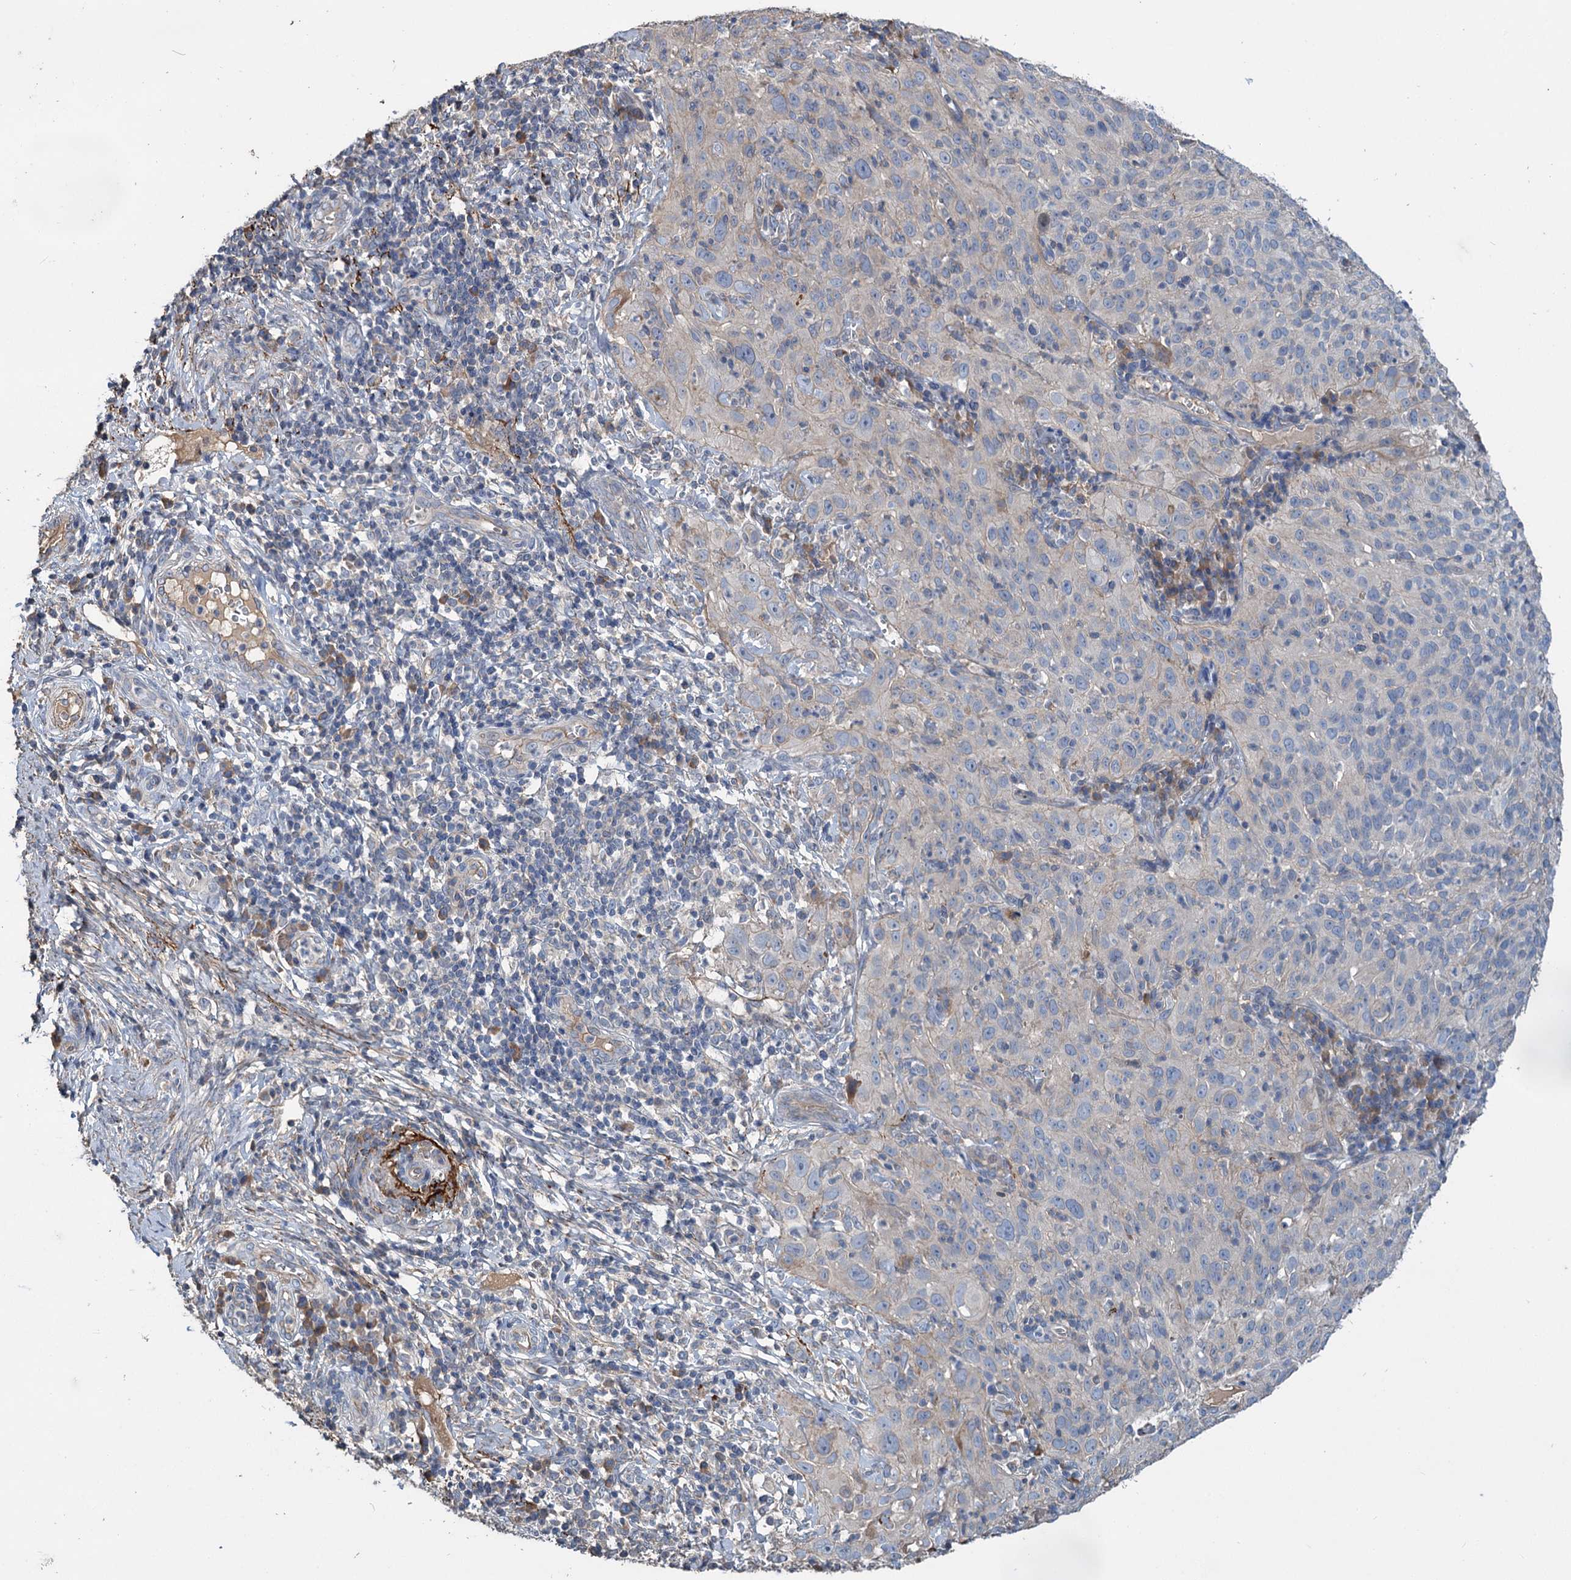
{"staining": {"intensity": "negative", "quantity": "none", "location": "none"}, "tissue": "cervical cancer", "cell_type": "Tumor cells", "image_type": "cancer", "snomed": [{"axis": "morphology", "description": "Squamous cell carcinoma, NOS"}, {"axis": "topography", "description": "Cervix"}], "caption": "Immunohistochemistry (IHC) micrograph of neoplastic tissue: human squamous cell carcinoma (cervical) stained with DAB shows no significant protein expression in tumor cells.", "gene": "URAD", "patient": {"sex": "female", "age": 31}}